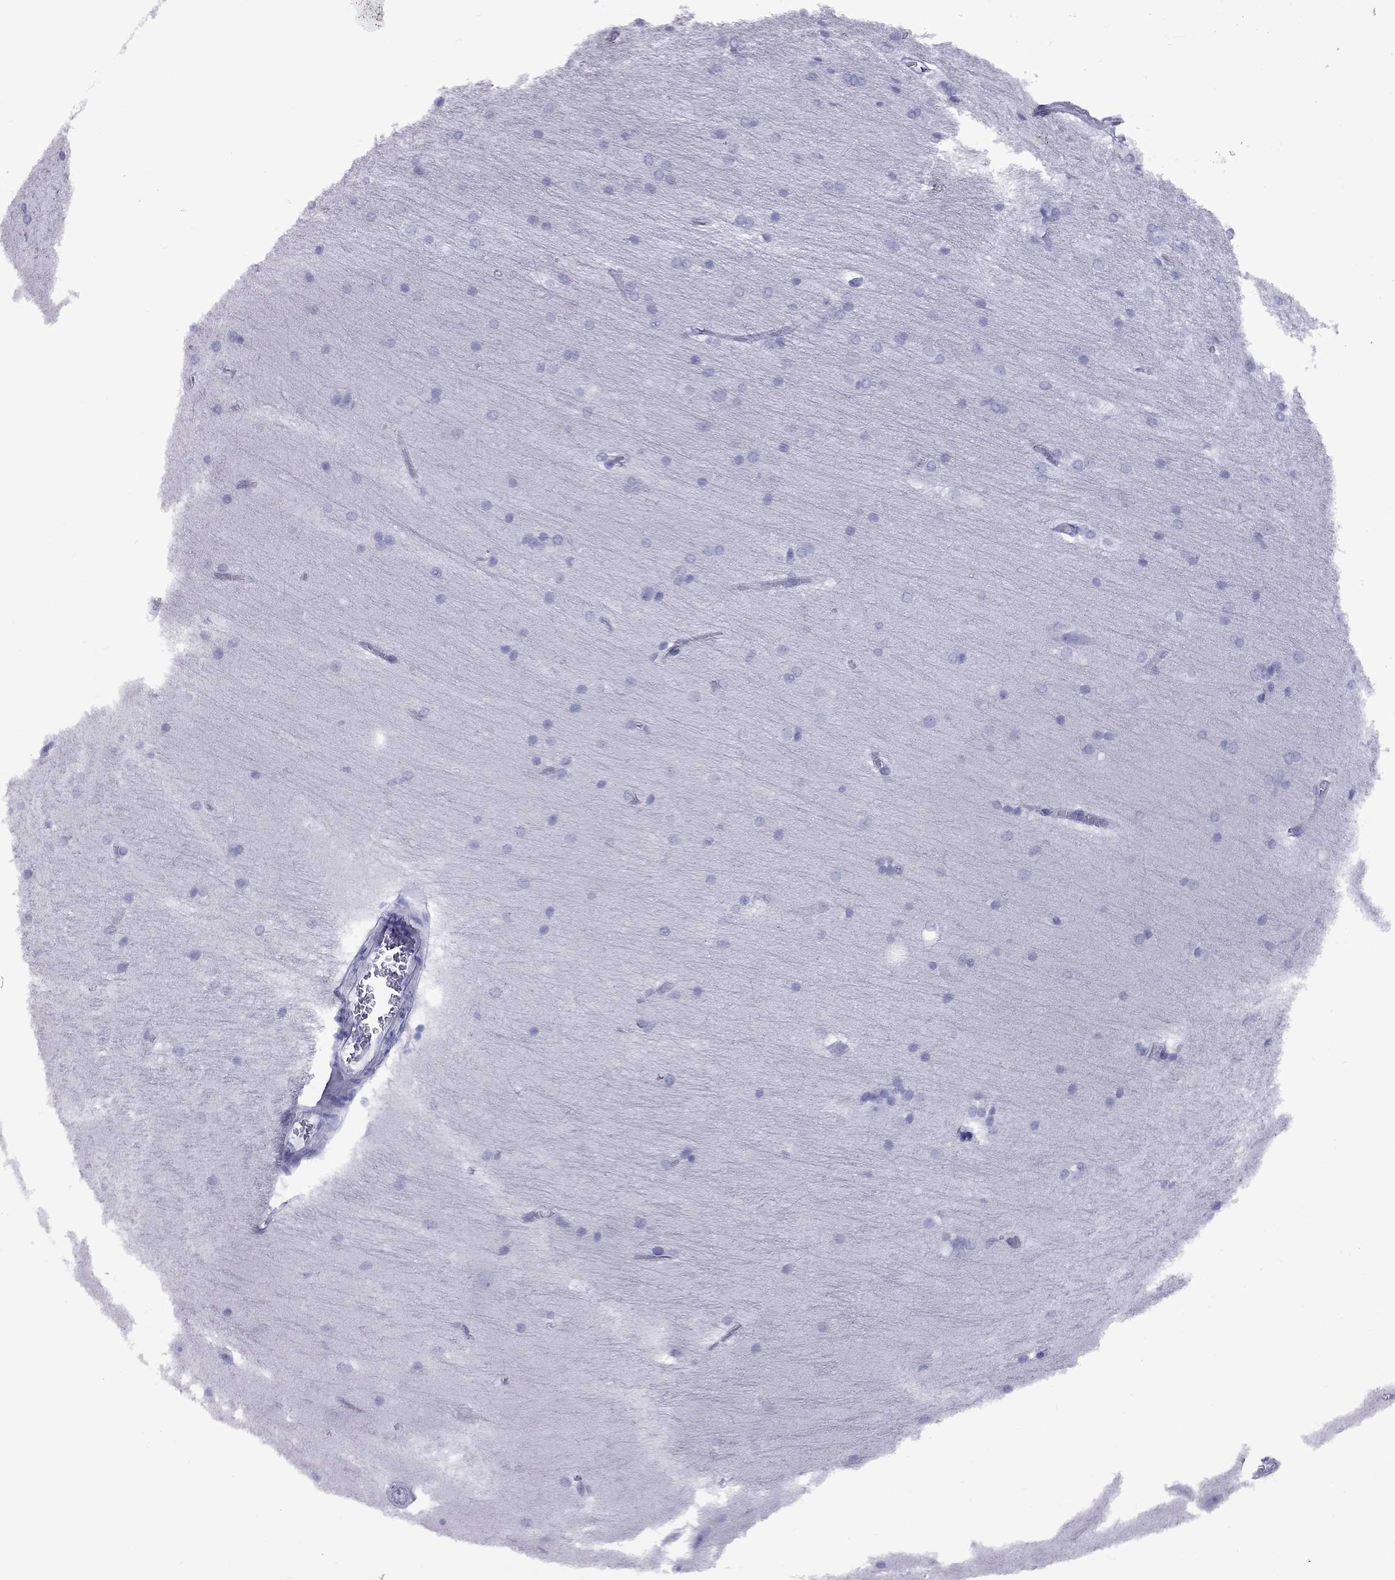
{"staining": {"intensity": "negative", "quantity": "none", "location": "none"}, "tissue": "hippocampus", "cell_type": "Glial cells", "image_type": "normal", "snomed": [{"axis": "morphology", "description": "Normal tissue, NOS"}, {"axis": "topography", "description": "Cerebral cortex"}, {"axis": "topography", "description": "Hippocampus"}], "caption": "Immunohistochemistry histopathology image of unremarkable hippocampus: hippocampus stained with DAB (3,3'-diaminobenzidine) shows no significant protein expression in glial cells. (Brightfield microscopy of DAB immunohistochemistry (IHC) at high magnification).", "gene": "FSCN3", "patient": {"sex": "female", "age": 19}}